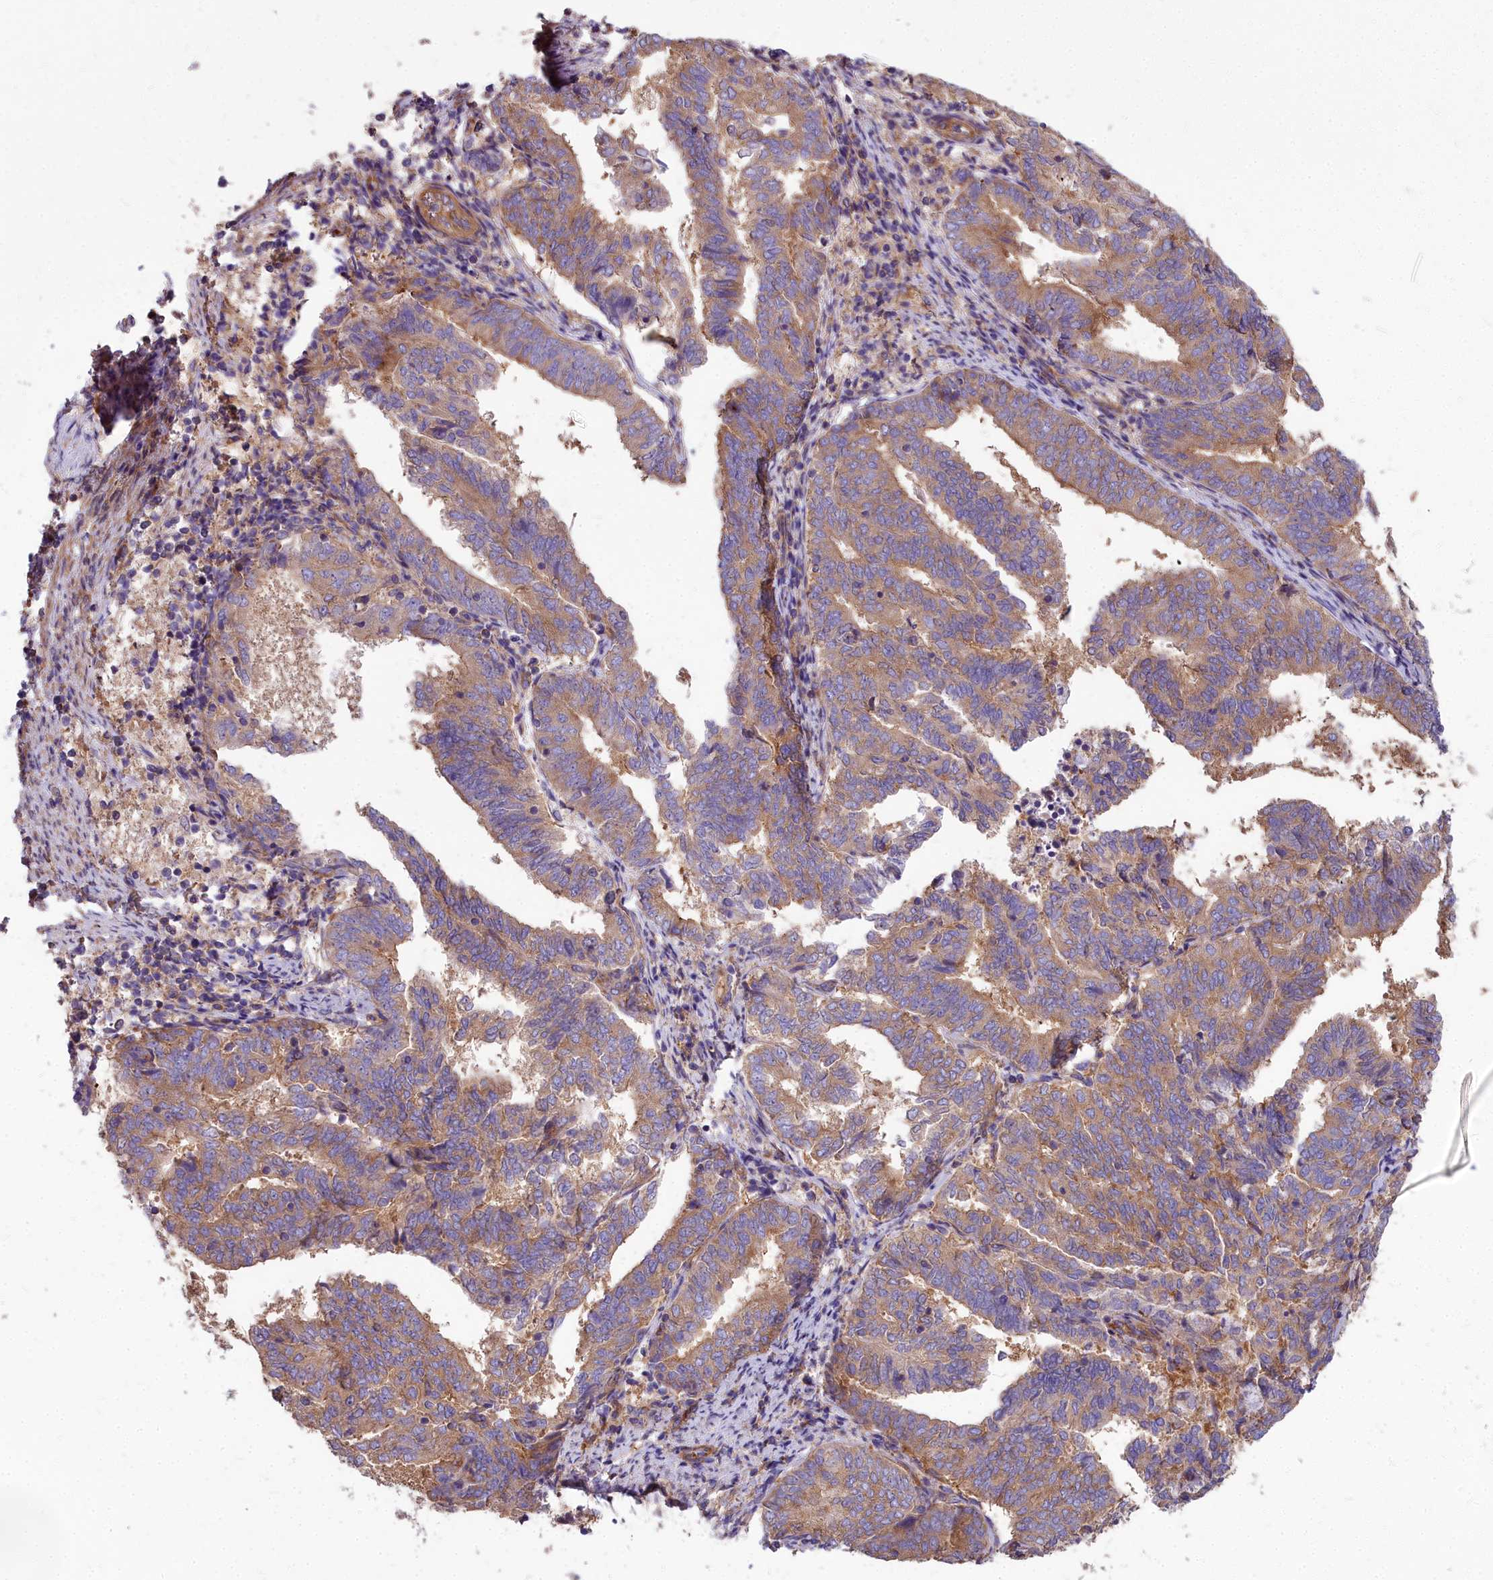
{"staining": {"intensity": "moderate", "quantity": "25%-75%", "location": "cytoplasmic/membranous"}, "tissue": "endometrial cancer", "cell_type": "Tumor cells", "image_type": "cancer", "snomed": [{"axis": "morphology", "description": "Adenocarcinoma, NOS"}, {"axis": "topography", "description": "Endometrium"}], "caption": "Protein expression analysis of human endometrial cancer reveals moderate cytoplasmic/membranous positivity in about 25%-75% of tumor cells.", "gene": "DCTN3", "patient": {"sex": "female", "age": 80}}